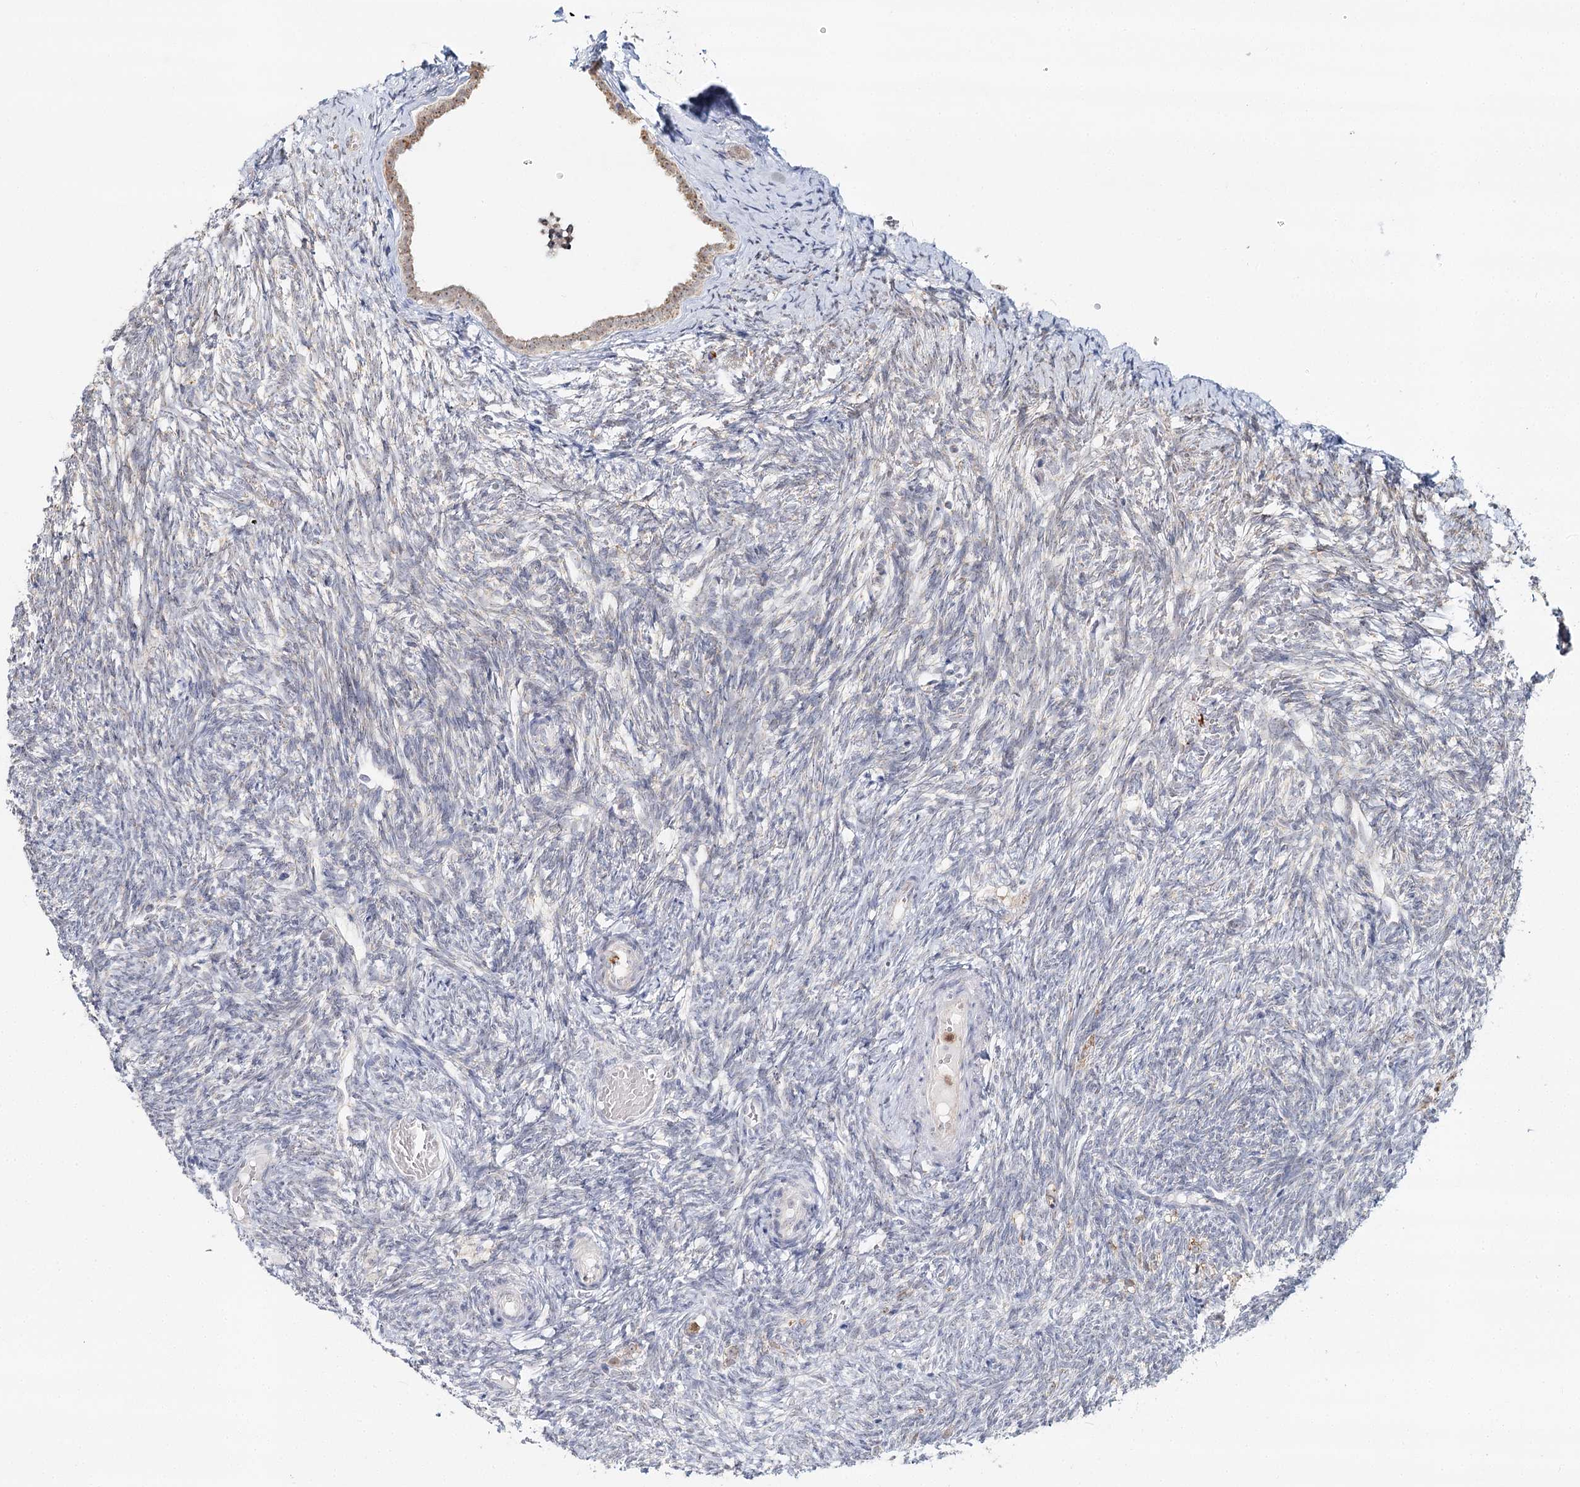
{"staining": {"intensity": "weak", "quantity": "25%-75%", "location": "cytoplasmic/membranous,nuclear"}, "tissue": "ovary", "cell_type": "Ovarian stroma cells", "image_type": "normal", "snomed": [{"axis": "morphology", "description": "Normal tissue, NOS"}, {"axis": "topography", "description": "Ovary"}], "caption": "Ovary stained for a protein (brown) exhibits weak cytoplasmic/membranous,nuclear positive positivity in approximately 25%-75% of ovarian stroma cells.", "gene": "ATAD1", "patient": {"sex": "female", "age": 41}}